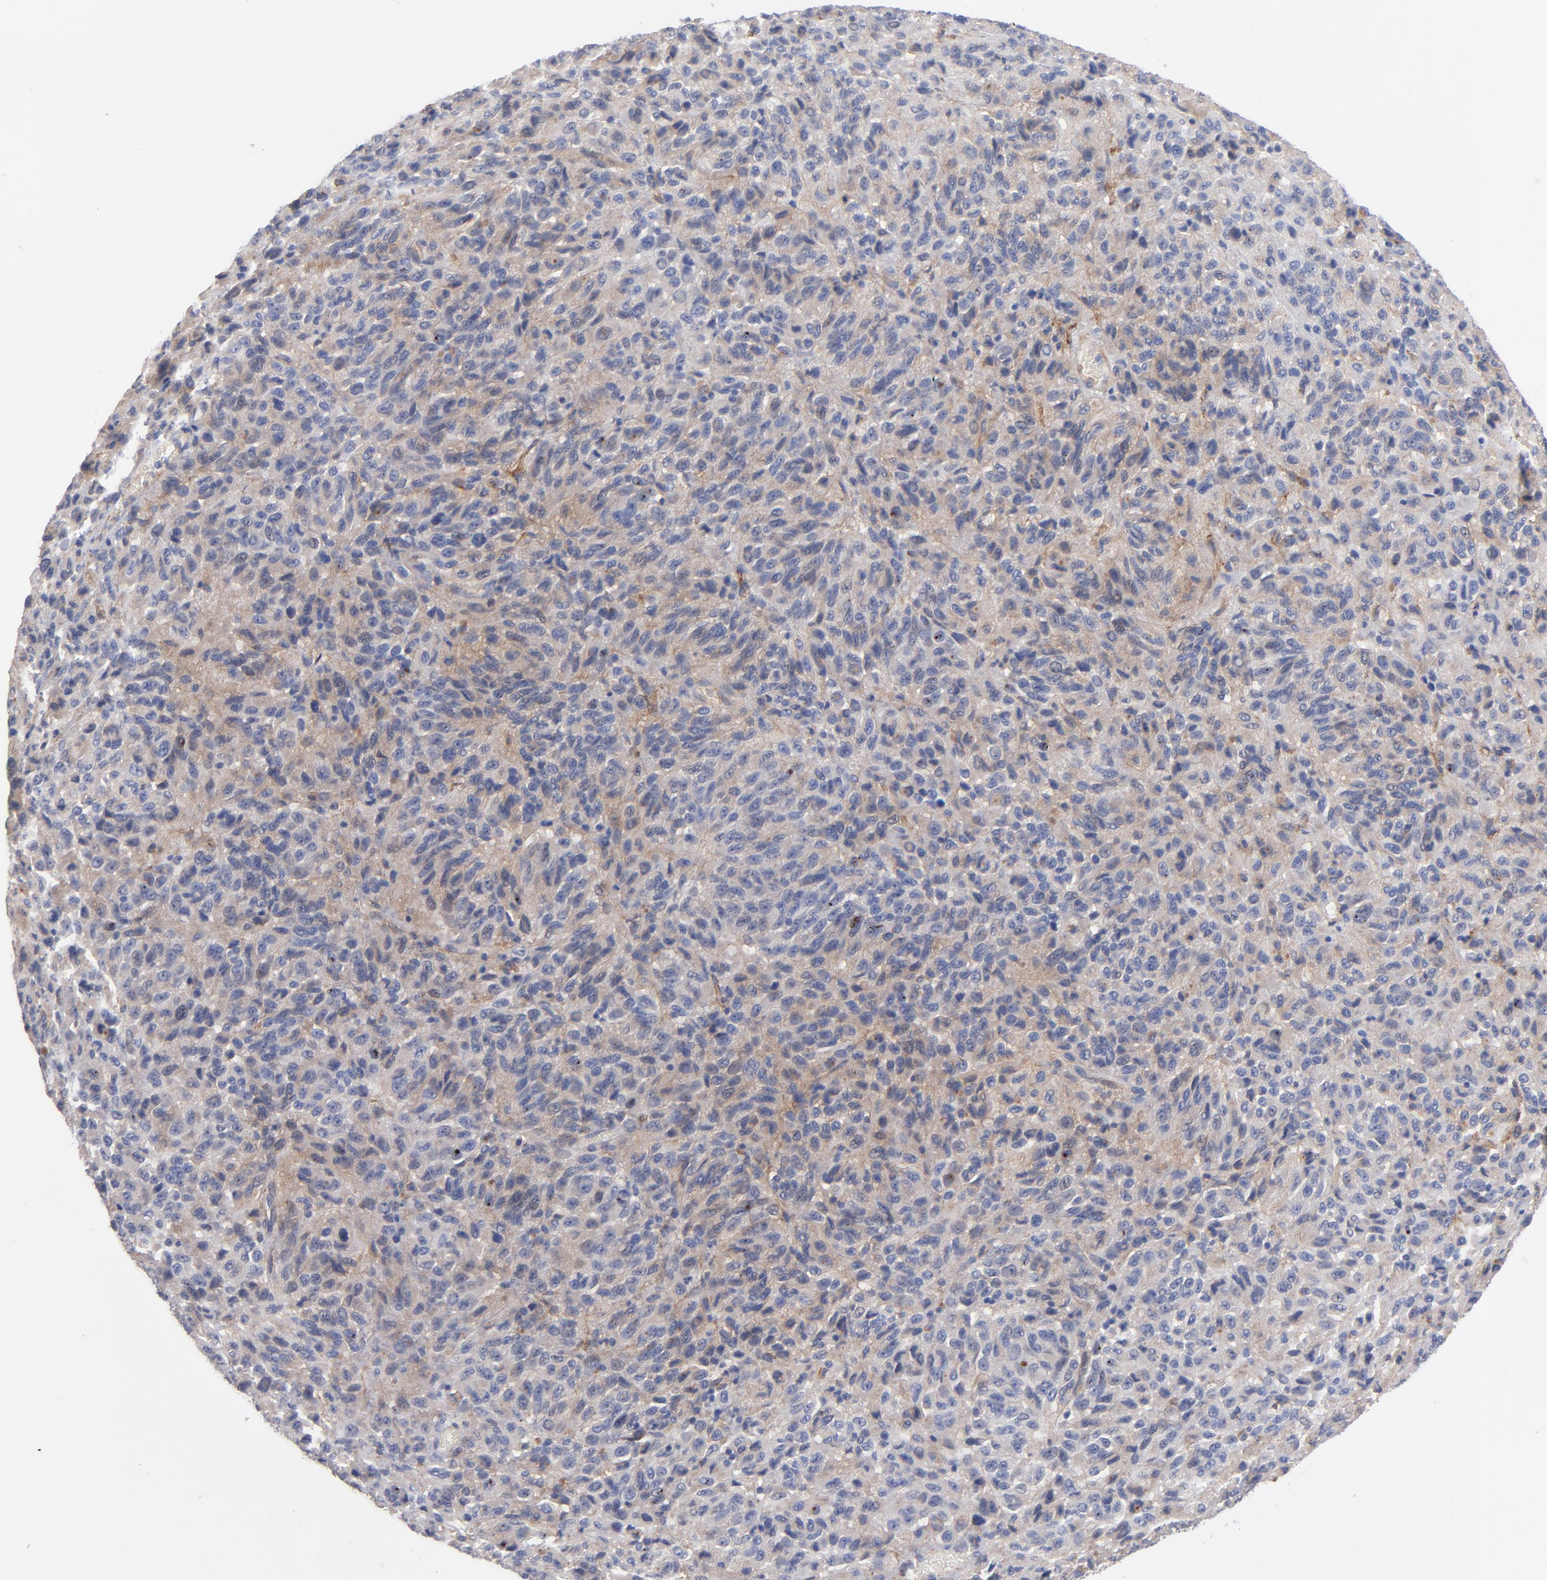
{"staining": {"intensity": "weak", "quantity": "25%-75%", "location": "cytoplasmic/membranous"}, "tissue": "melanoma", "cell_type": "Tumor cells", "image_type": "cancer", "snomed": [{"axis": "morphology", "description": "Malignant melanoma, Metastatic site"}, {"axis": "topography", "description": "Lung"}], "caption": "Immunohistochemistry (DAB) staining of malignant melanoma (metastatic site) displays weak cytoplasmic/membranous protein positivity in approximately 25%-75% of tumor cells.", "gene": "PLSCR4", "patient": {"sex": "male", "age": 64}}